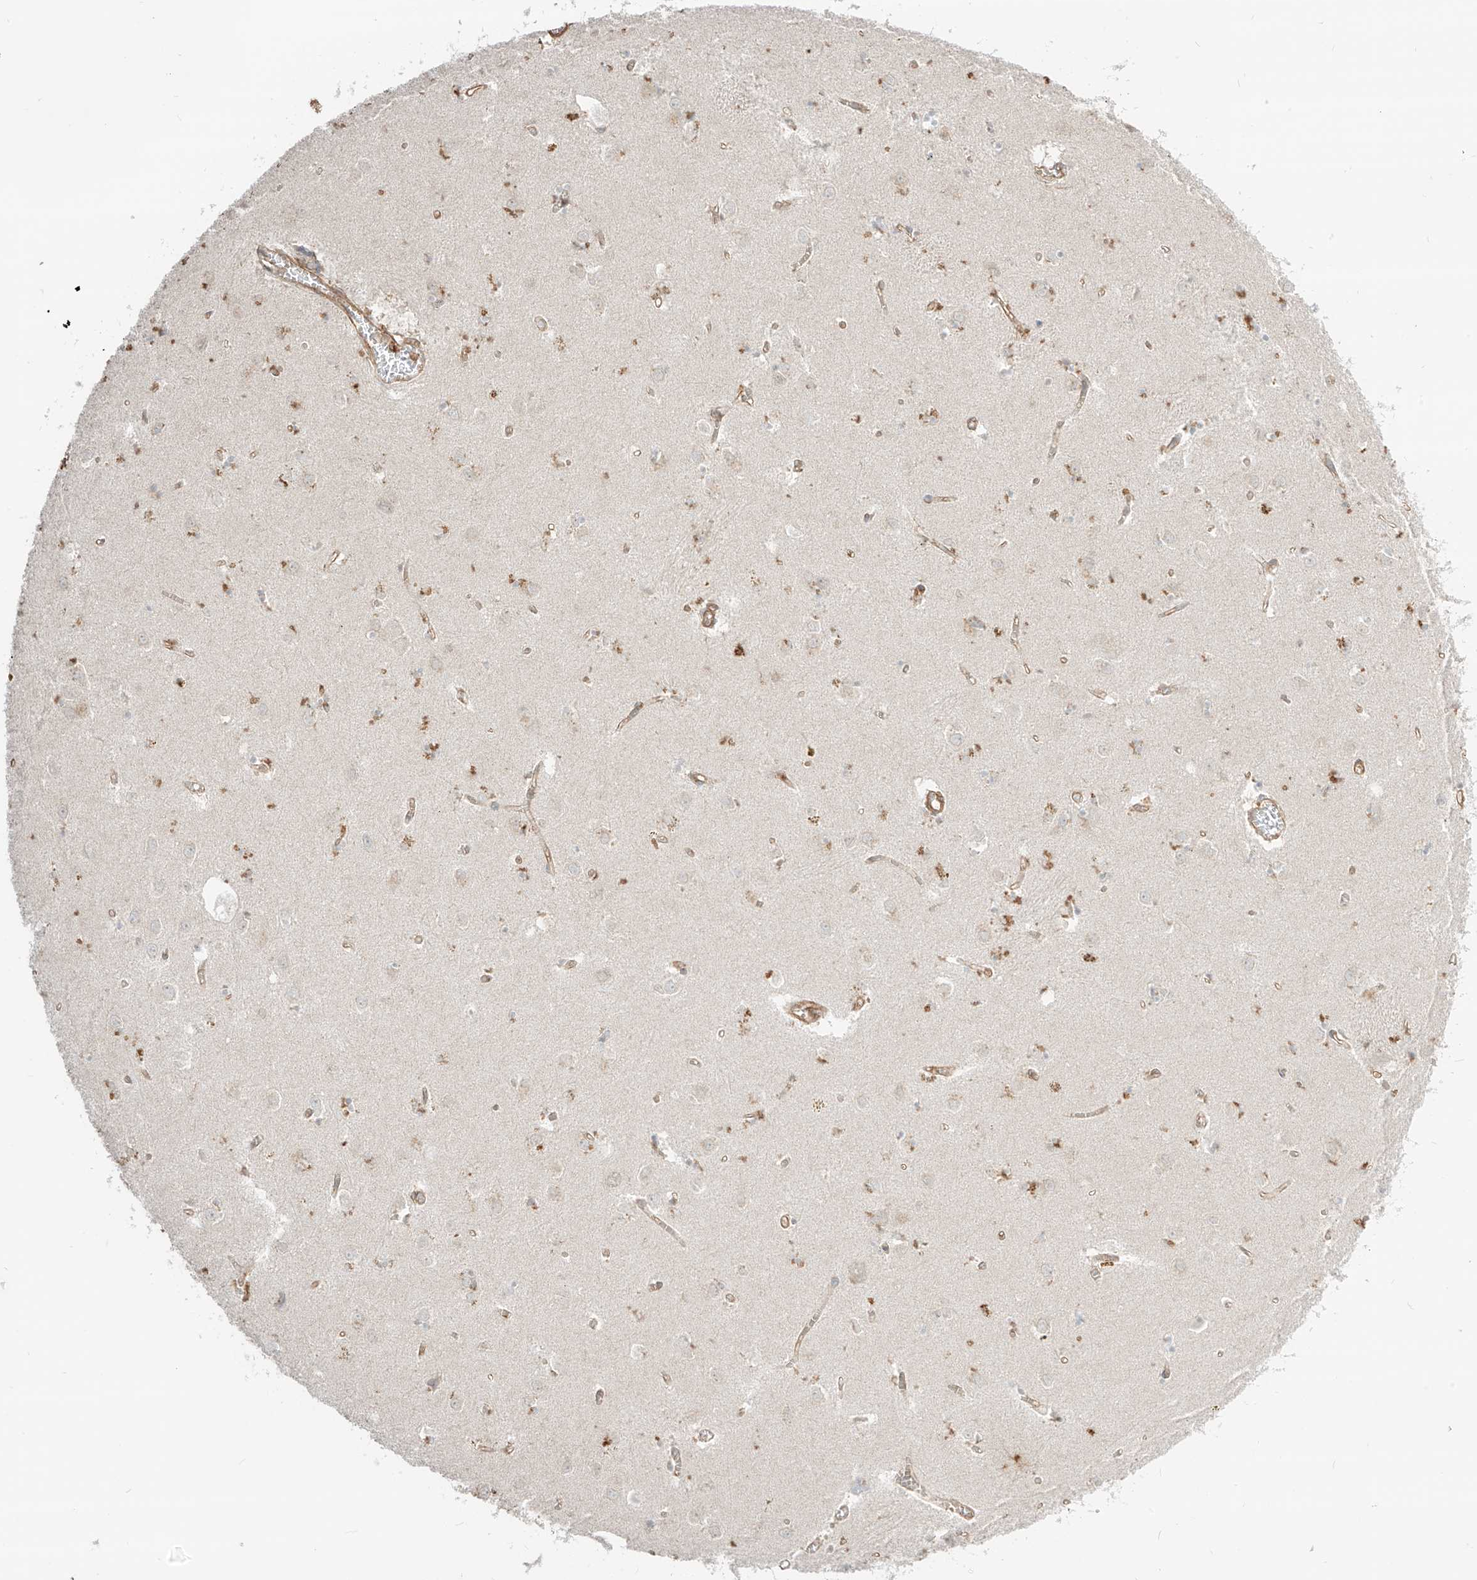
{"staining": {"intensity": "moderate", "quantity": "<25%", "location": "cytoplasmic/membranous"}, "tissue": "caudate", "cell_type": "Glial cells", "image_type": "normal", "snomed": [{"axis": "morphology", "description": "Normal tissue, NOS"}, {"axis": "topography", "description": "Lateral ventricle wall"}], "caption": "This micrograph exhibits IHC staining of unremarkable caudate, with low moderate cytoplasmic/membranous expression in about <25% of glial cells.", "gene": "CCDC115", "patient": {"sex": "male", "age": 70}}